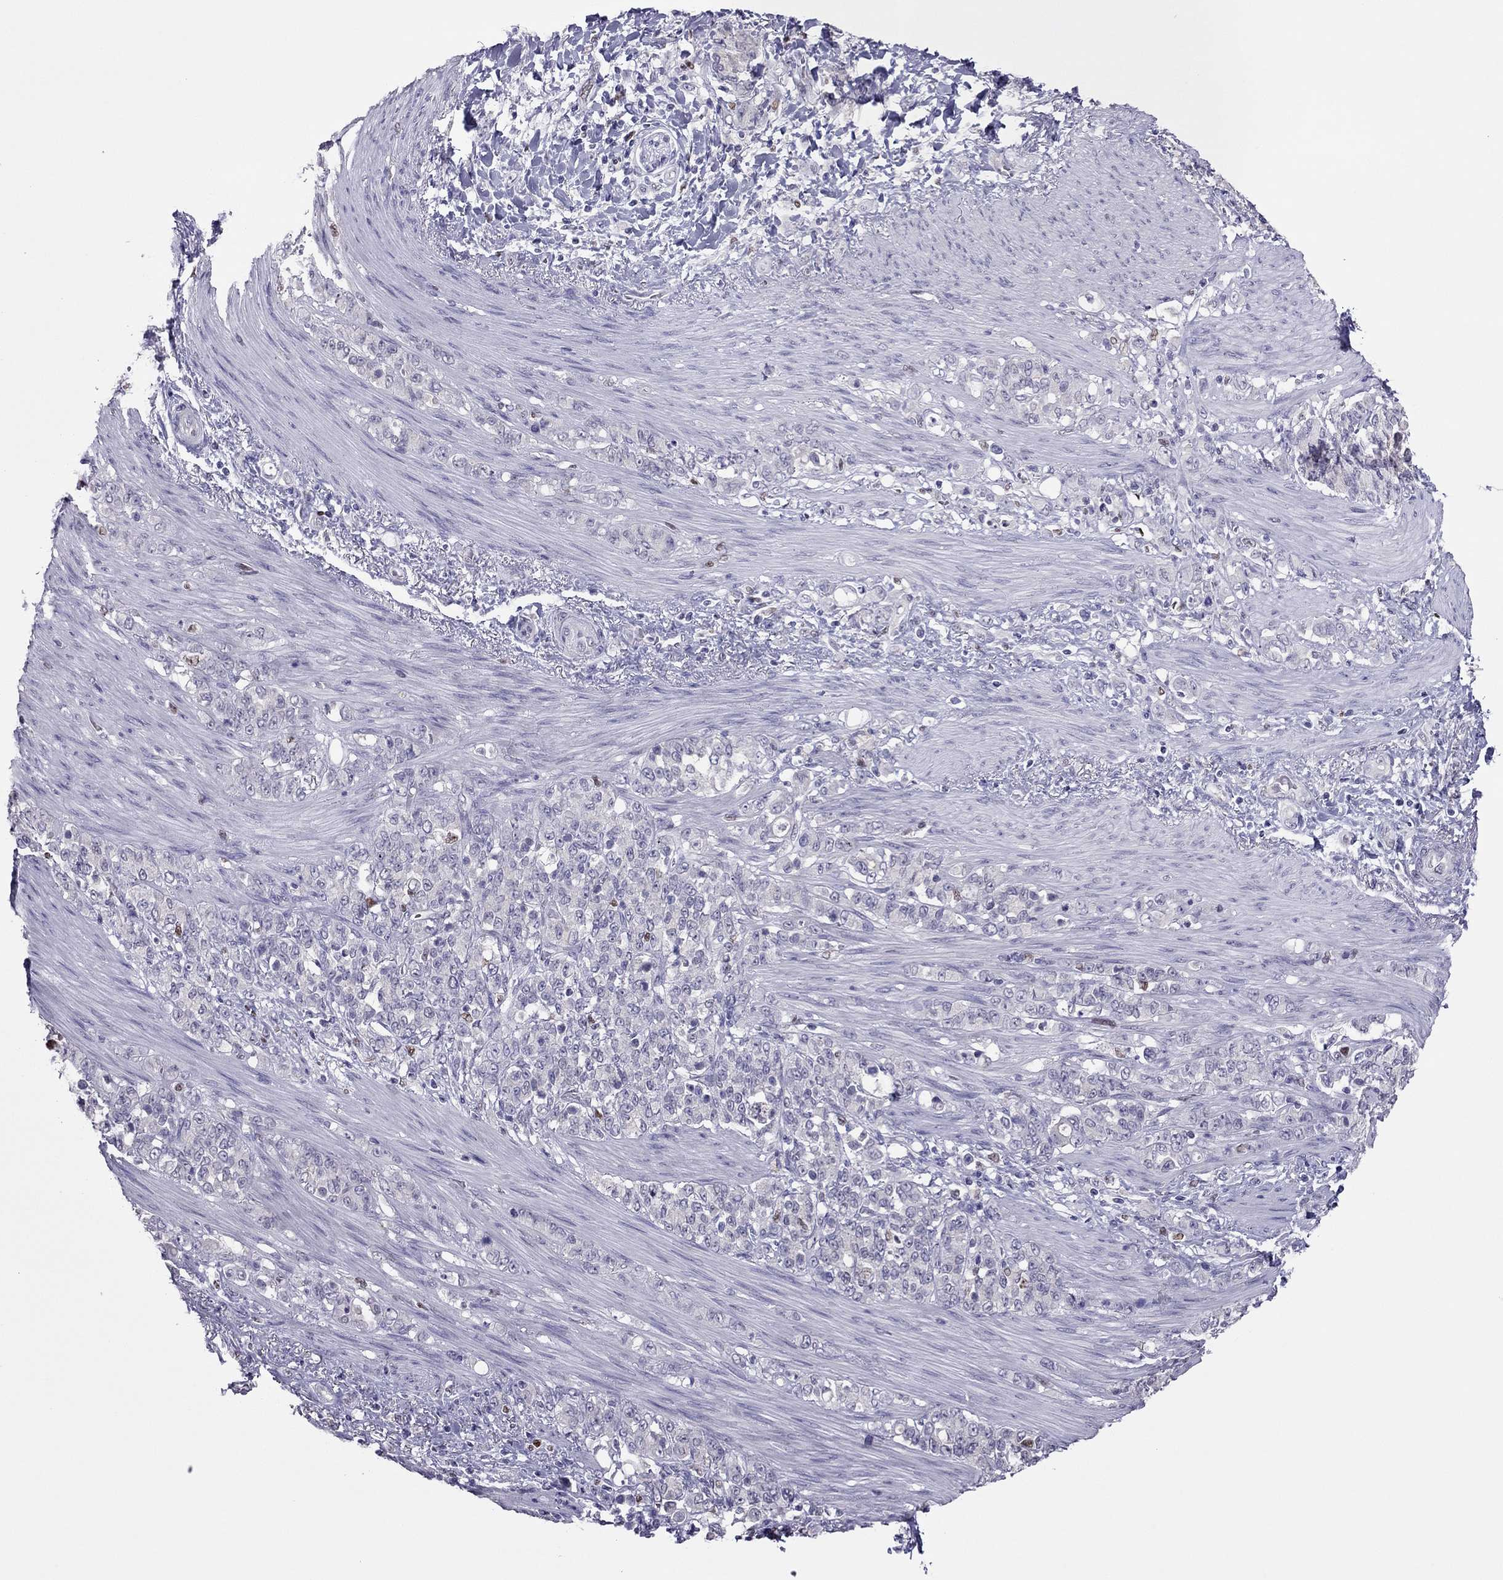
{"staining": {"intensity": "negative", "quantity": "none", "location": "none"}, "tissue": "stomach cancer", "cell_type": "Tumor cells", "image_type": "cancer", "snomed": [{"axis": "morphology", "description": "Adenocarcinoma, NOS"}, {"axis": "topography", "description": "Stomach"}], "caption": "Adenocarcinoma (stomach) was stained to show a protein in brown. There is no significant expression in tumor cells. The staining is performed using DAB (3,3'-diaminobenzidine) brown chromogen with nuclei counter-stained in using hematoxylin.", "gene": "SPINT3", "patient": {"sex": "female", "age": 79}}